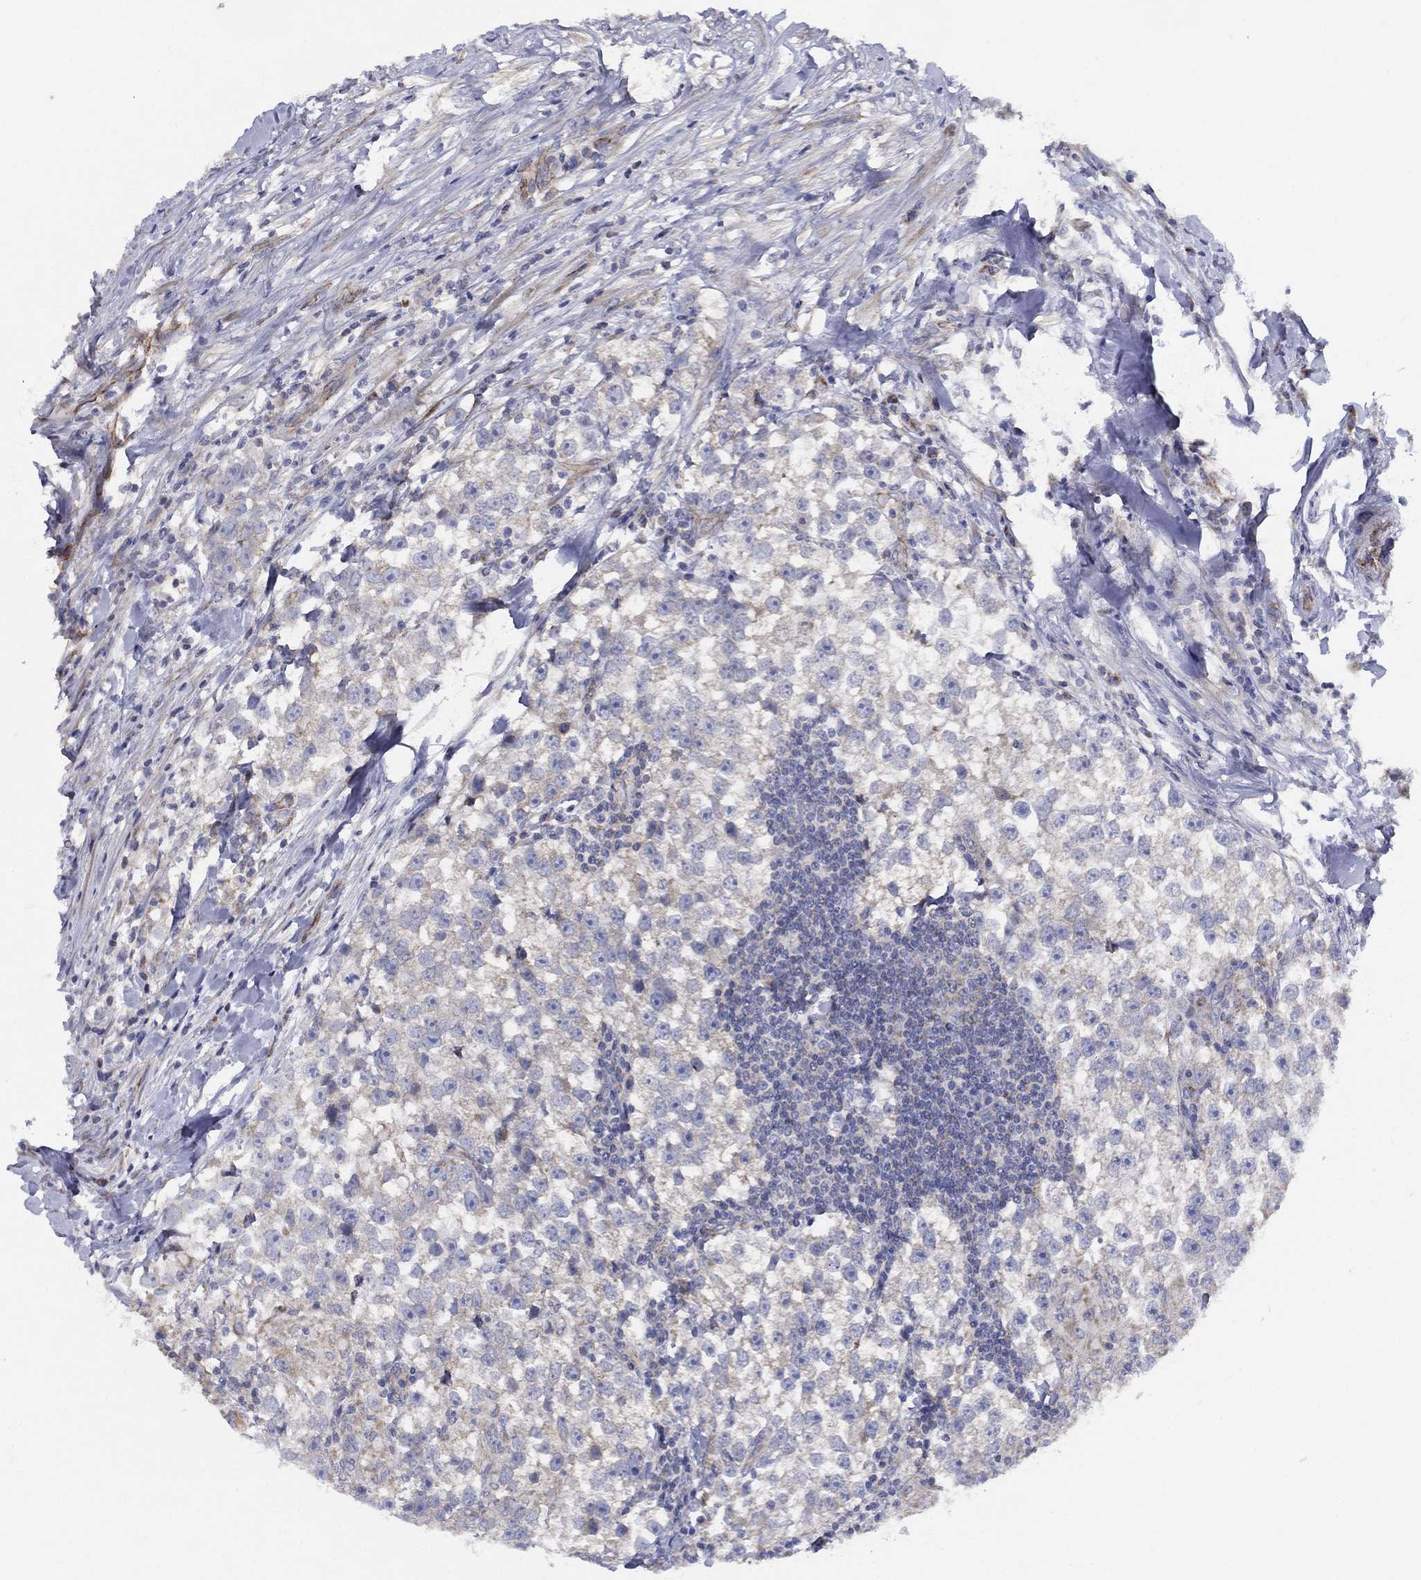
{"staining": {"intensity": "negative", "quantity": "none", "location": "none"}, "tissue": "testis cancer", "cell_type": "Tumor cells", "image_type": "cancer", "snomed": [{"axis": "morphology", "description": "Seminoma, NOS"}, {"axis": "topography", "description": "Testis"}], "caption": "The IHC image has no significant expression in tumor cells of seminoma (testis) tissue.", "gene": "ZNF223", "patient": {"sex": "male", "age": 46}}